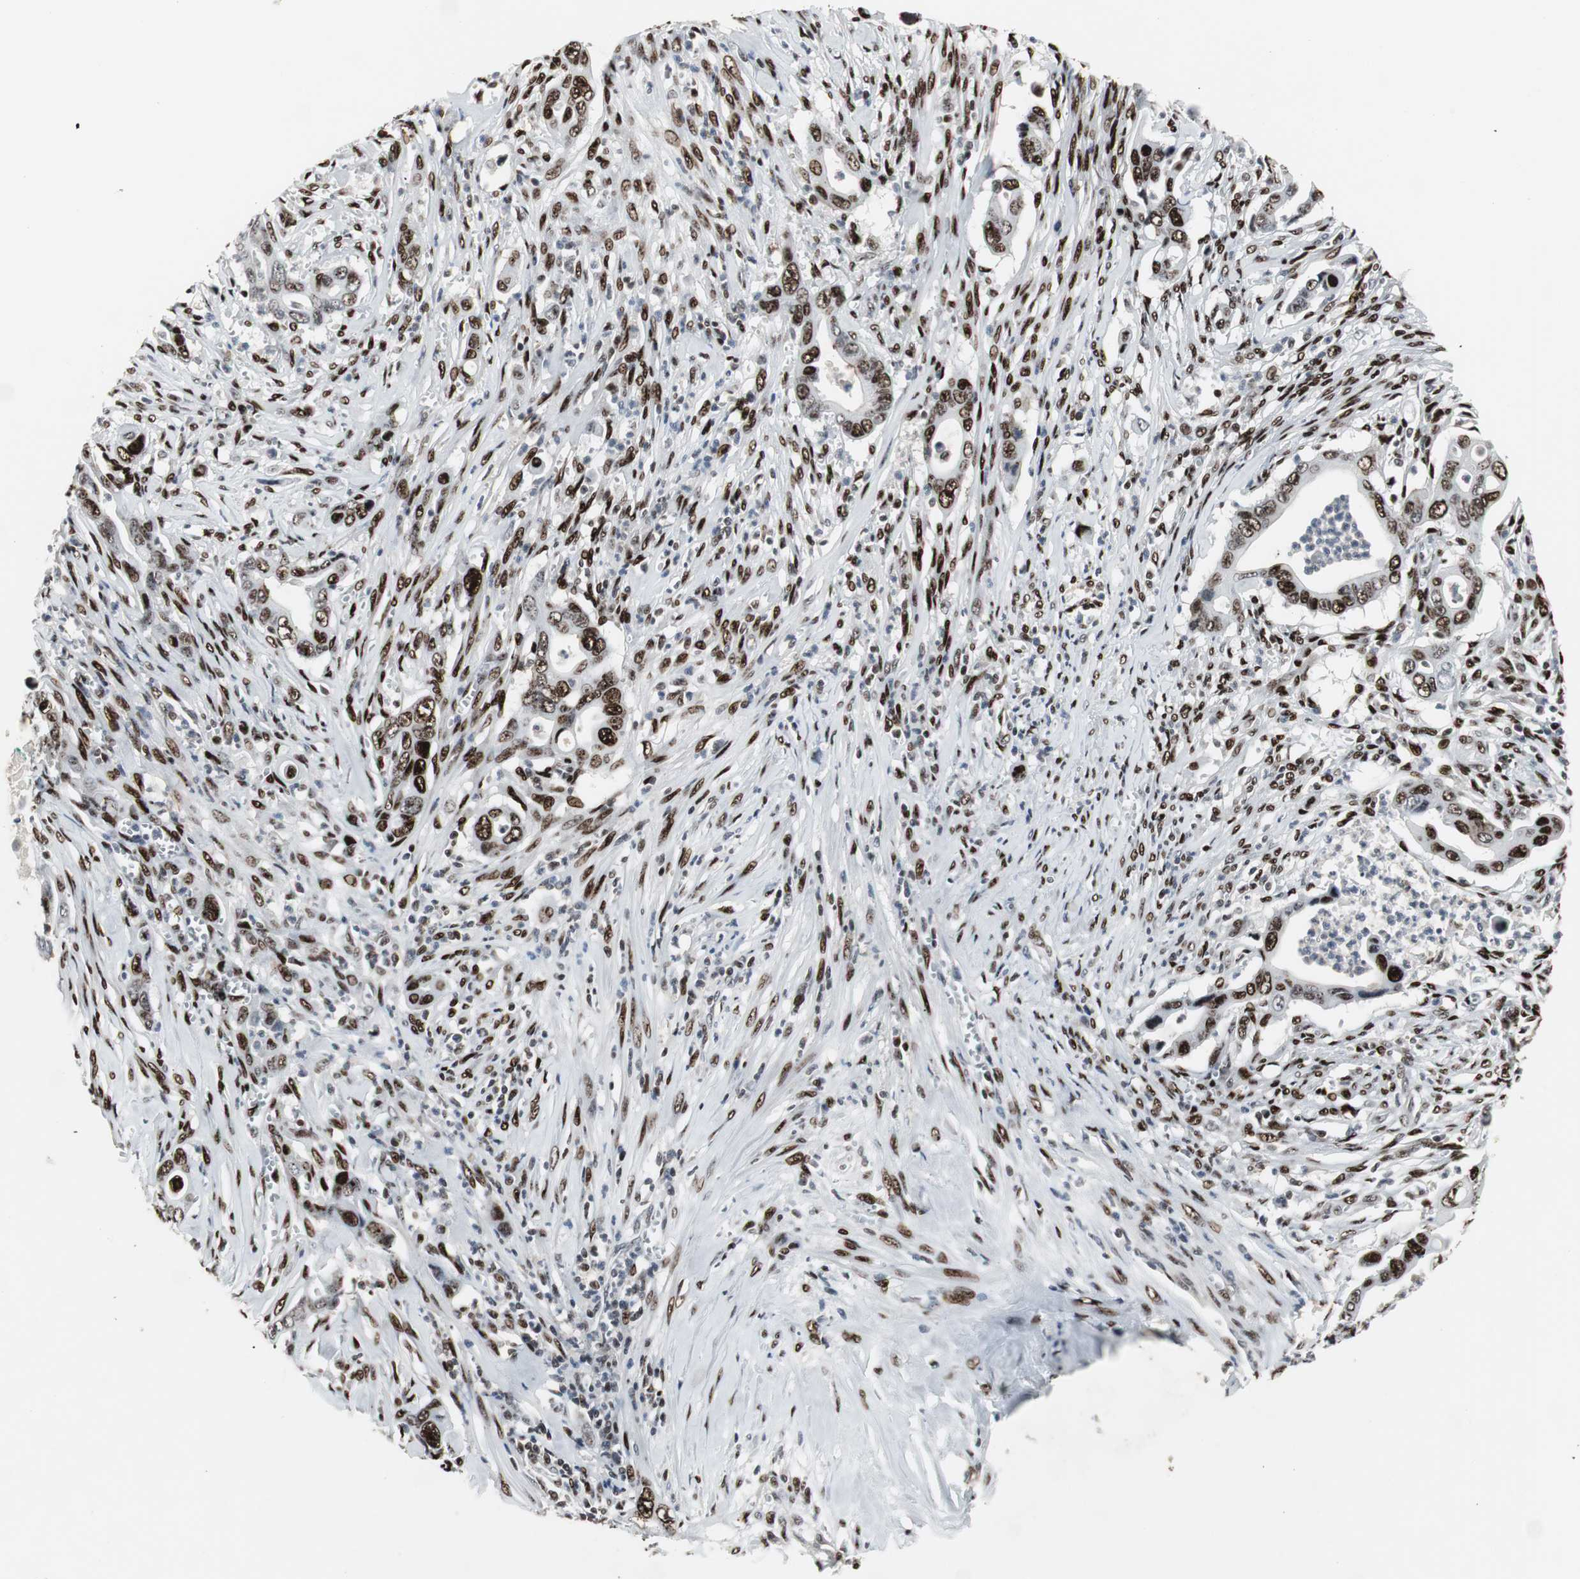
{"staining": {"intensity": "strong", "quantity": "25%-75%", "location": "nuclear"}, "tissue": "pancreatic cancer", "cell_type": "Tumor cells", "image_type": "cancer", "snomed": [{"axis": "morphology", "description": "Adenocarcinoma, NOS"}, {"axis": "topography", "description": "Pancreas"}], "caption": "Tumor cells reveal strong nuclear expression in about 25%-75% of cells in pancreatic cancer. (DAB = brown stain, brightfield microscopy at high magnification).", "gene": "GRK2", "patient": {"sex": "male", "age": 59}}